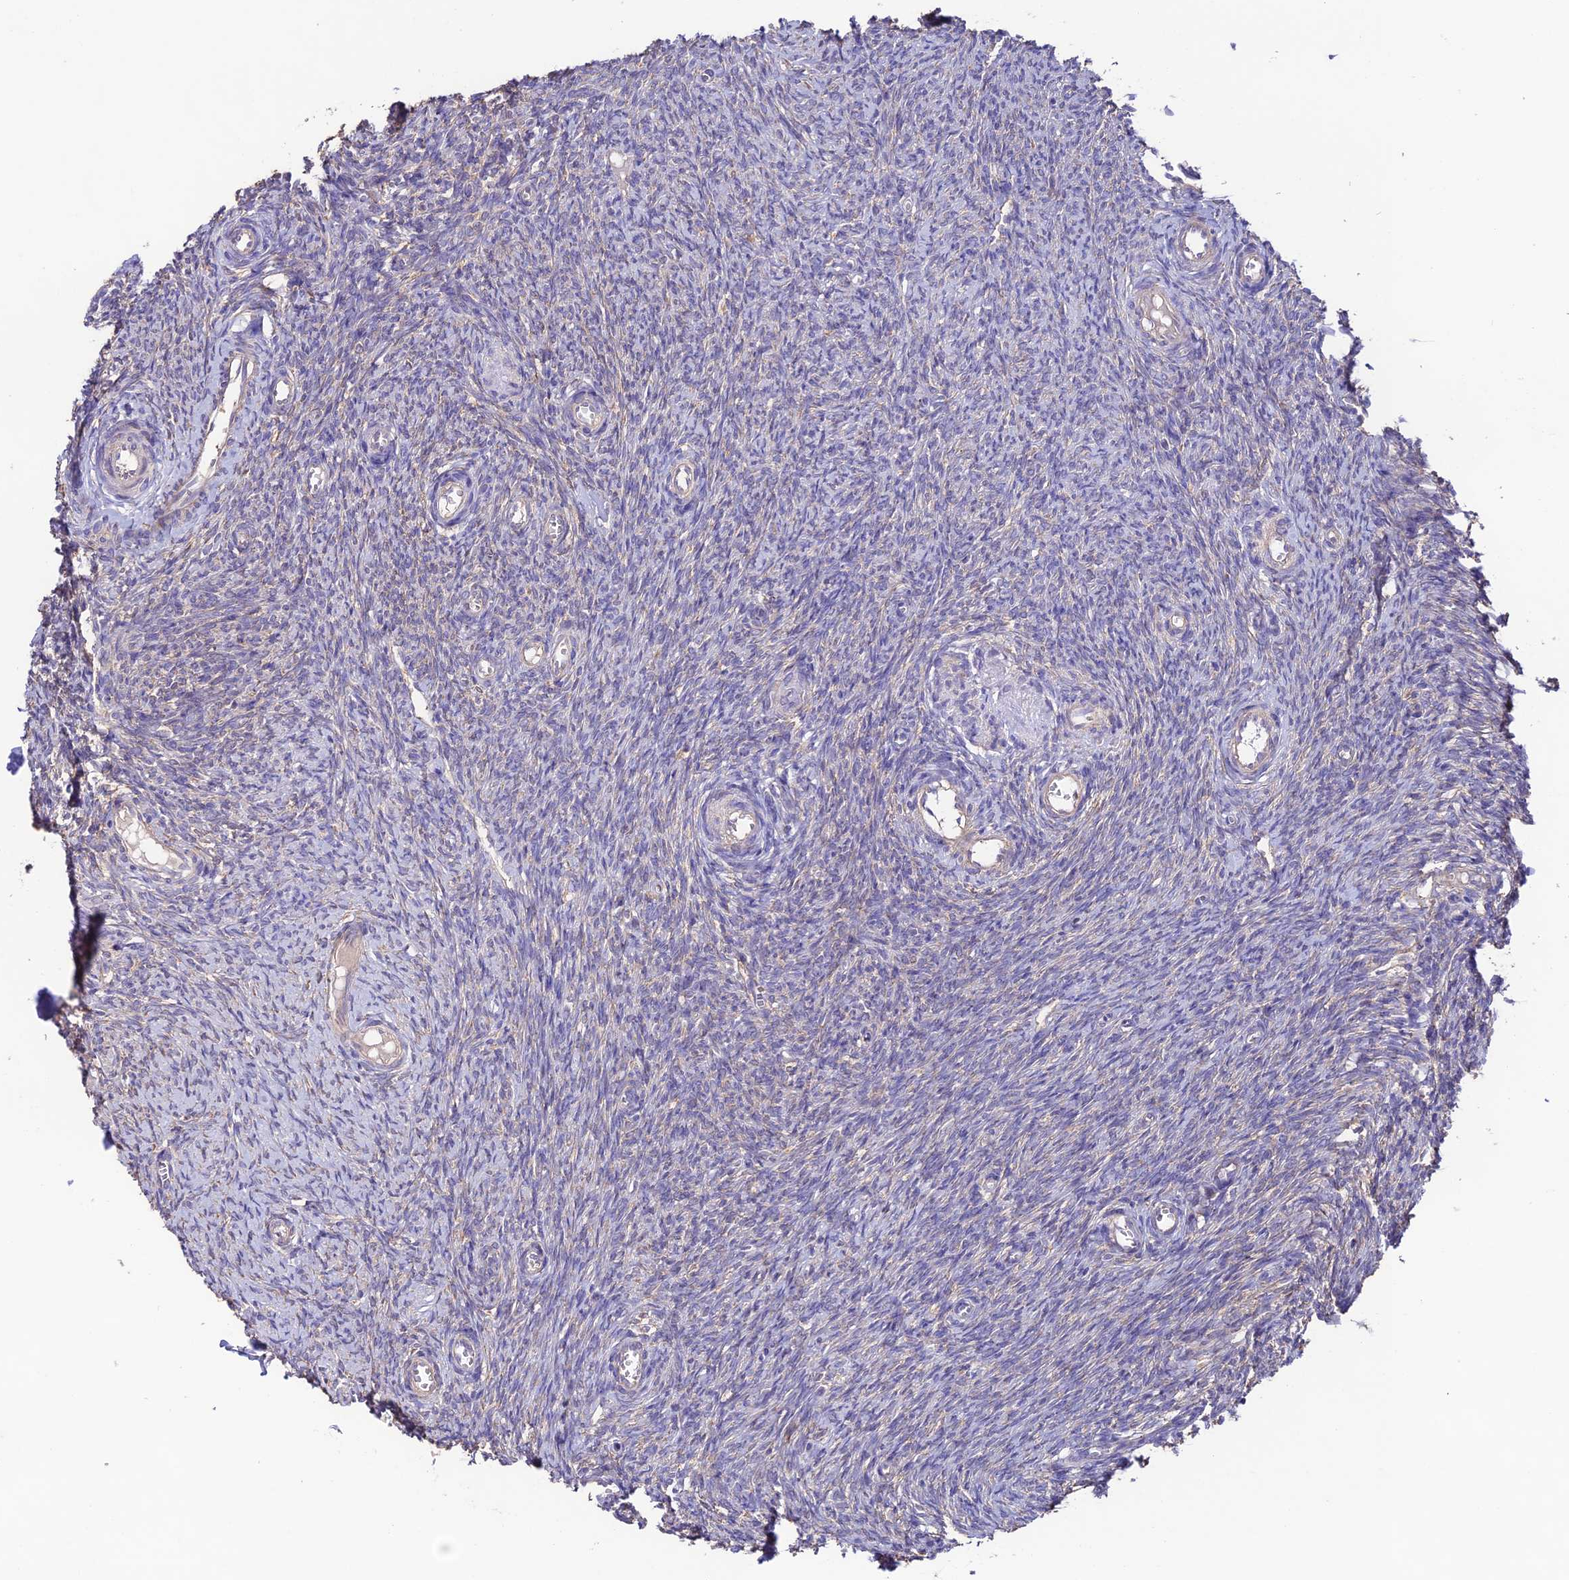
{"staining": {"intensity": "weak", "quantity": "25%-75%", "location": "cytoplasmic/membranous"}, "tissue": "ovary", "cell_type": "Follicle cells", "image_type": "normal", "snomed": [{"axis": "morphology", "description": "Normal tissue, NOS"}, {"axis": "topography", "description": "Ovary"}], "caption": "About 25%-75% of follicle cells in benign ovary display weak cytoplasmic/membranous protein expression as visualized by brown immunohistochemical staining.", "gene": "BRME1", "patient": {"sex": "female", "age": 44}}